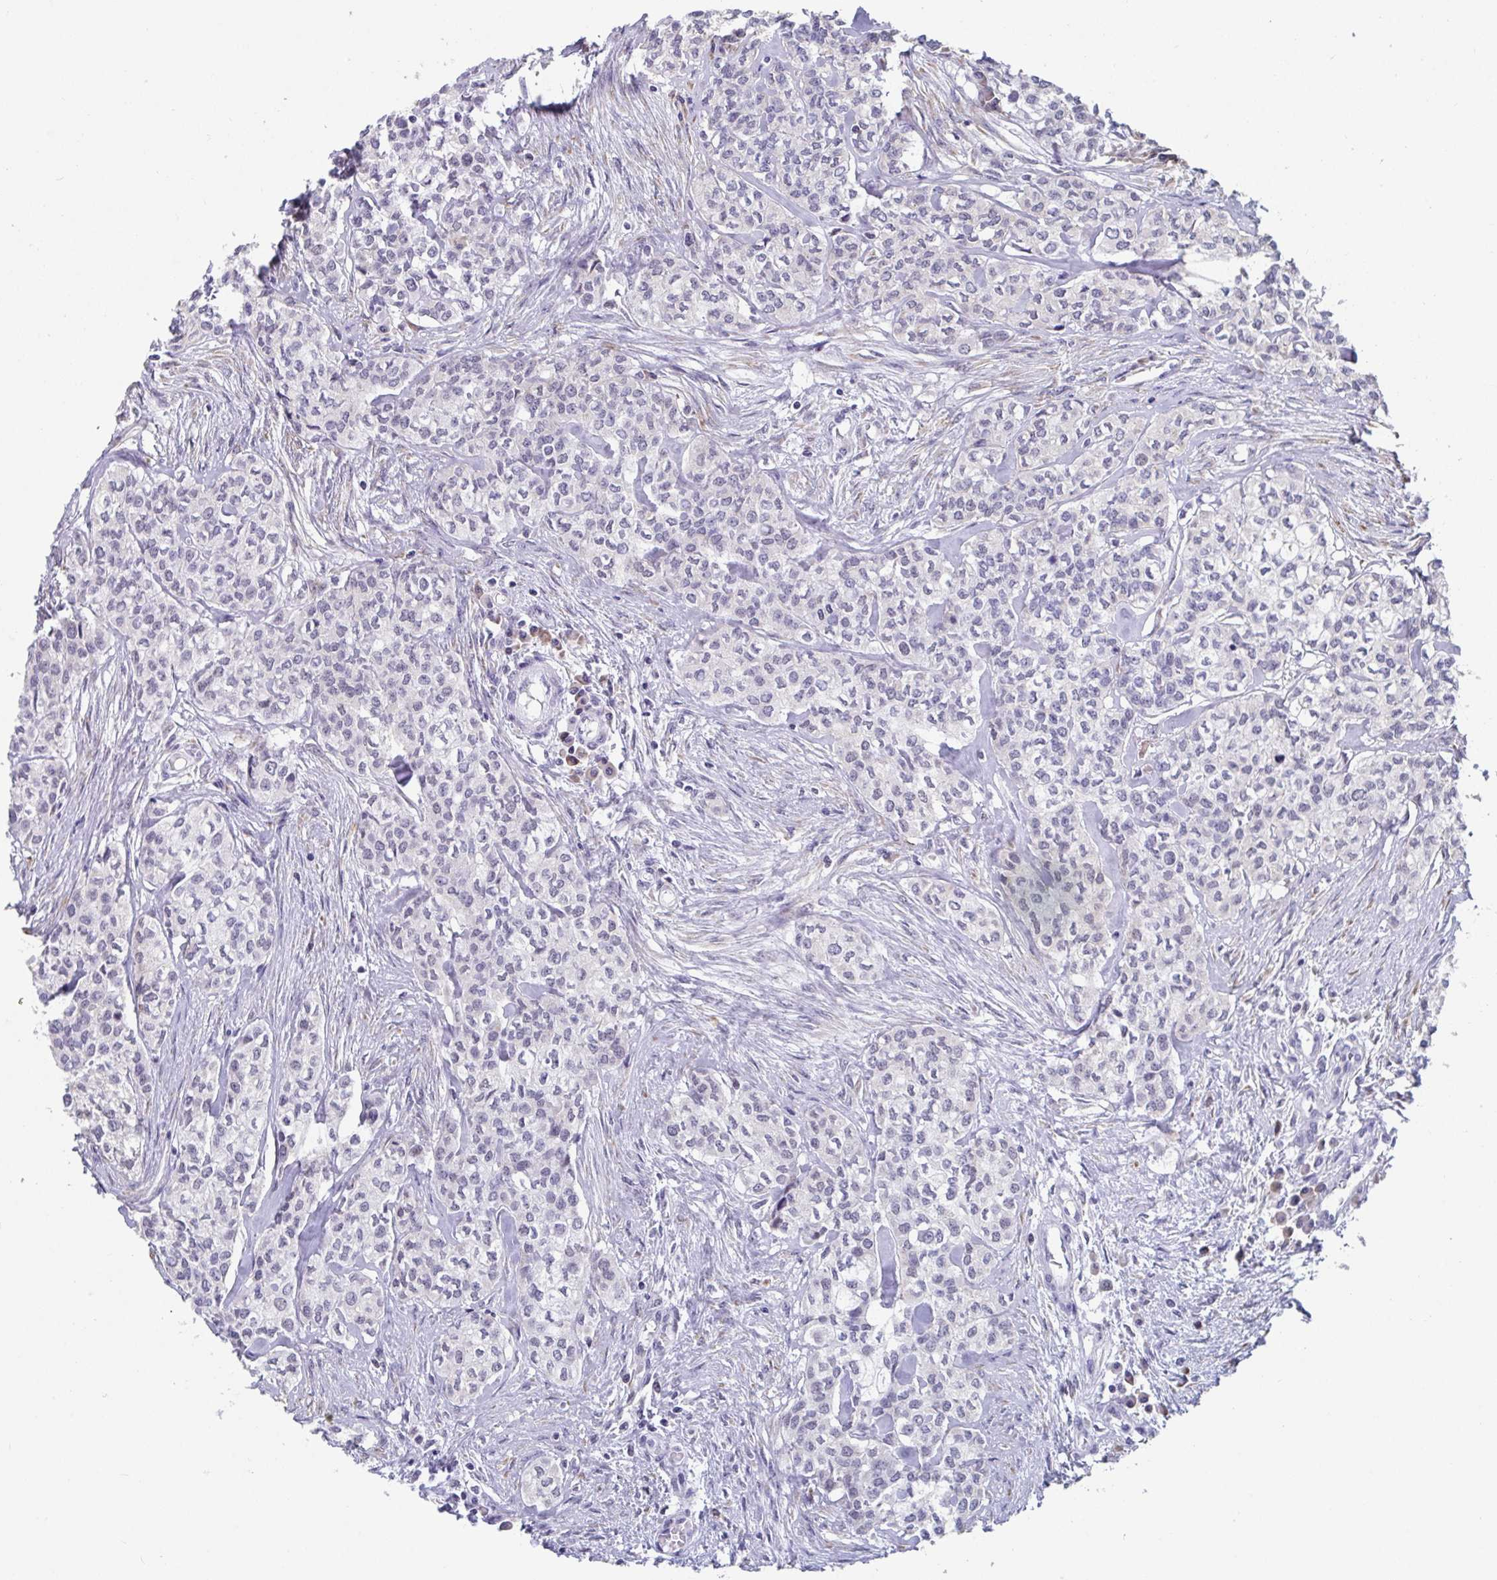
{"staining": {"intensity": "negative", "quantity": "none", "location": "none"}, "tissue": "head and neck cancer", "cell_type": "Tumor cells", "image_type": "cancer", "snomed": [{"axis": "morphology", "description": "Adenocarcinoma, NOS"}, {"axis": "topography", "description": "Head-Neck"}], "caption": "Adenocarcinoma (head and neck) was stained to show a protein in brown. There is no significant expression in tumor cells.", "gene": "WDR72", "patient": {"sex": "male", "age": 81}}